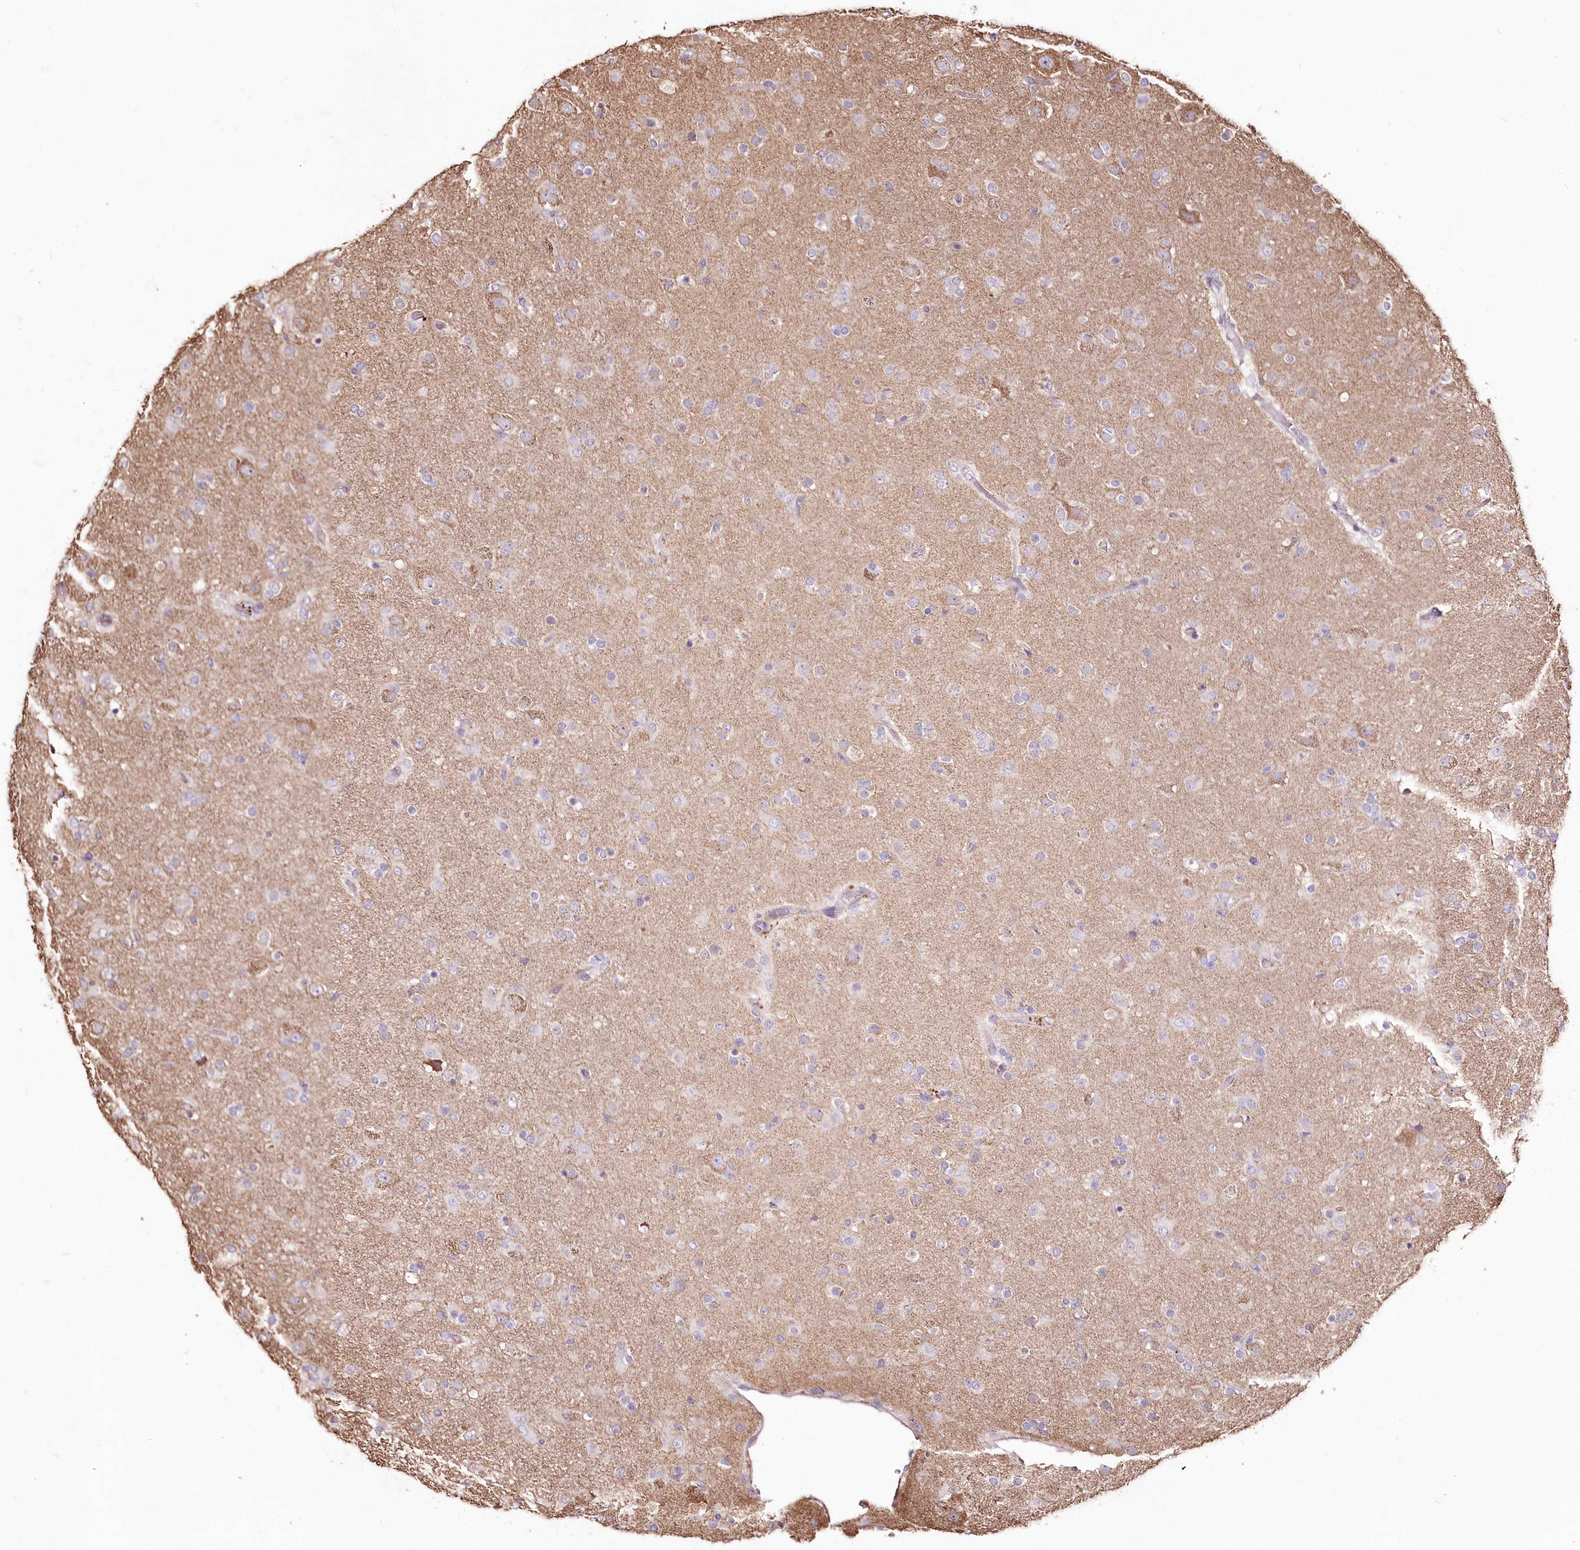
{"staining": {"intensity": "negative", "quantity": "none", "location": "none"}, "tissue": "glioma", "cell_type": "Tumor cells", "image_type": "cancer", "snomed": [{"axis": "morphology", "description": "Glioma, malignant, Low grade"}, {"axis": "topography", "description": "Brain"}], "caption": "Immunohistochemical staining of human glioma displays no significant expression in tumor cells.", "gene": "STK17B", "patient": {"sex": "male", "age": 65}}